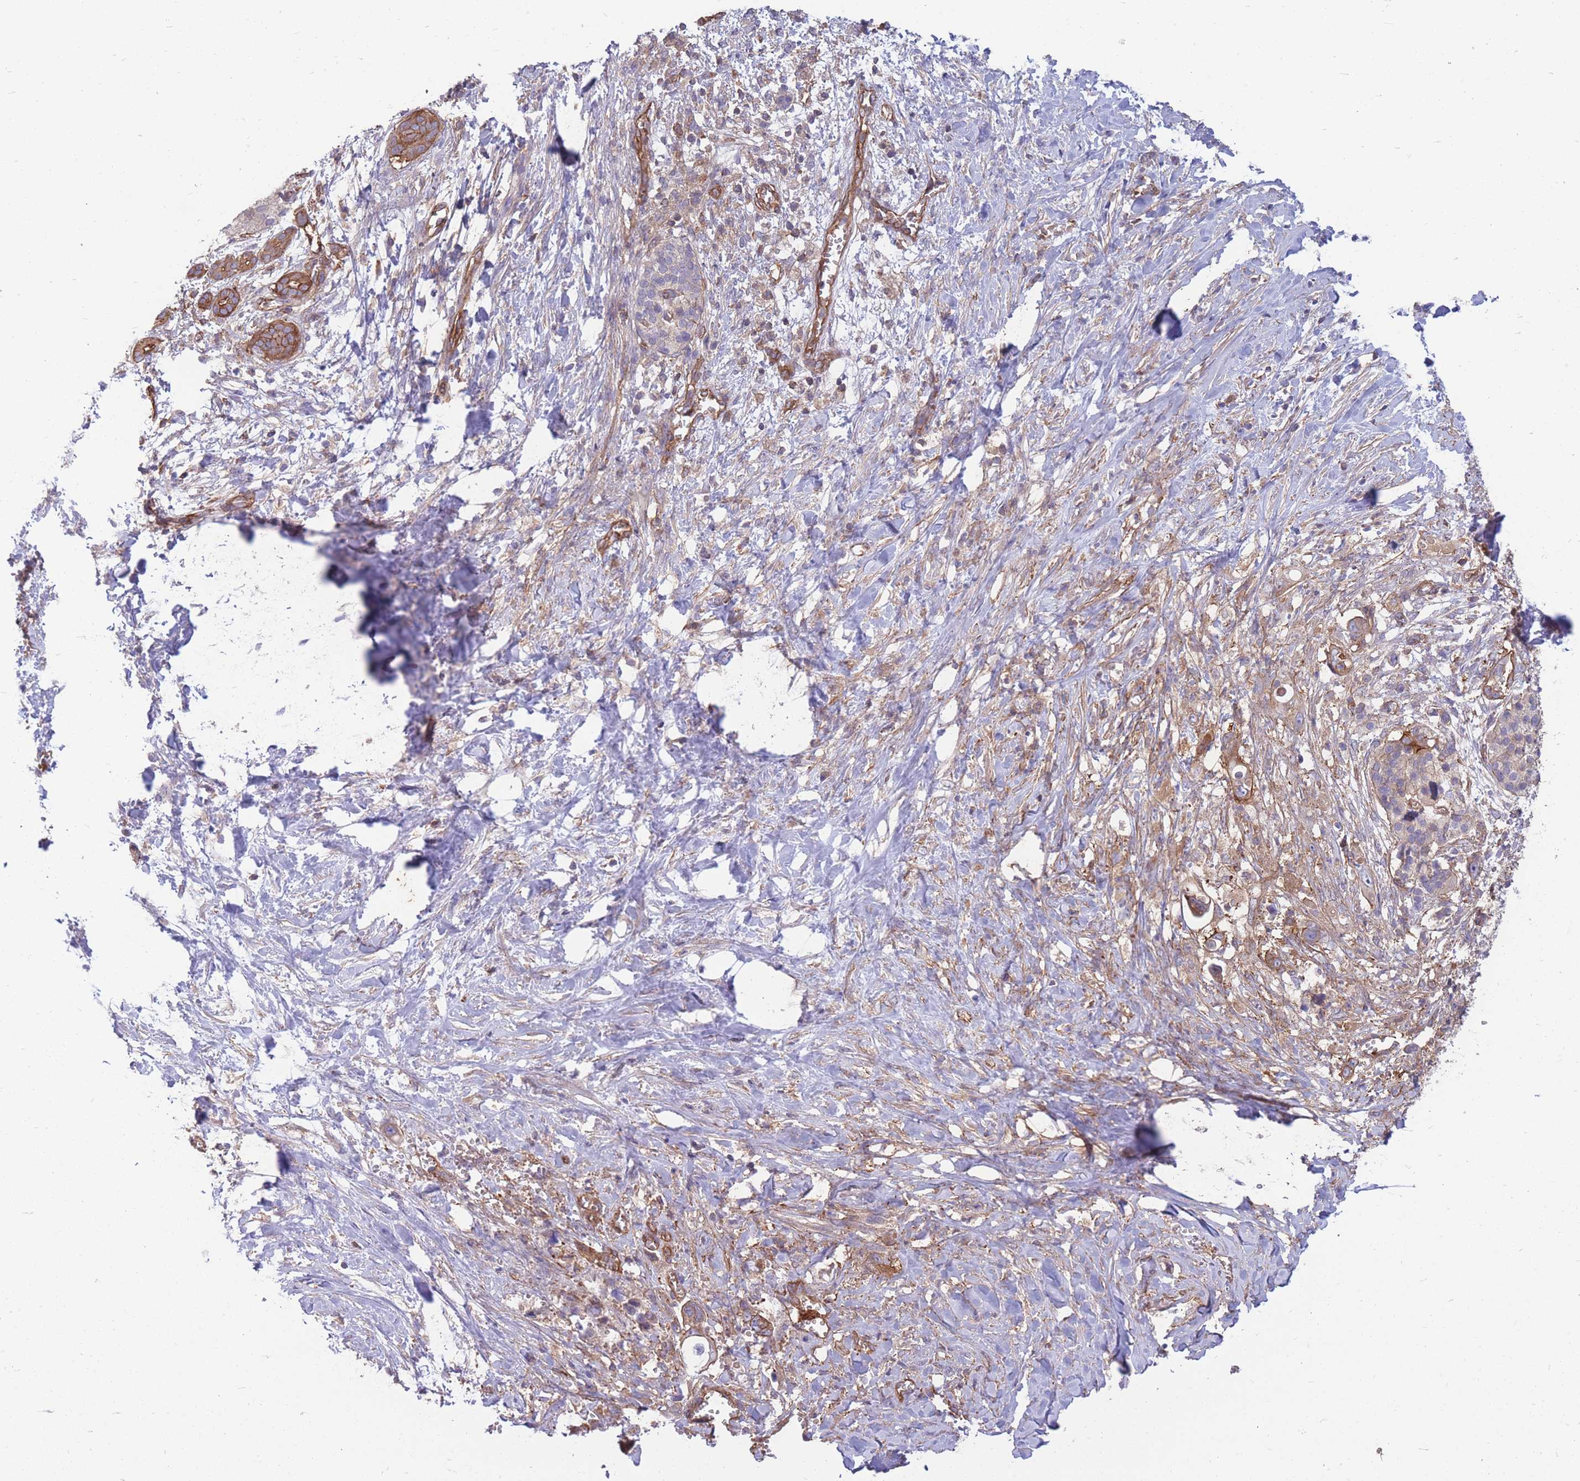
{"staining": {"intensity": "moderate", "quantity": ">75%", "location": "cytoplasmic/membranous"}, "tissue": "pancreatic cancer", "cell_type": "Tumor cells", "image_type": "cancer", "snomed": [{"axis": "morphology", "description": "Adenocarcinoma, NOS"}, {"axis": "topography", "description": "Pancreas"}], "caption": "A brown stain highlights moderate cytoplasmic/membranous staining of a protein in human pancreatic adenocarcinoma tumor cells. Using DAB (brown) and hematoxylin (blue) stains, captured at high magnification using brightfield microscopy.", "gene": "GGA1", "patient": {"sex": "male", "age": 61}}